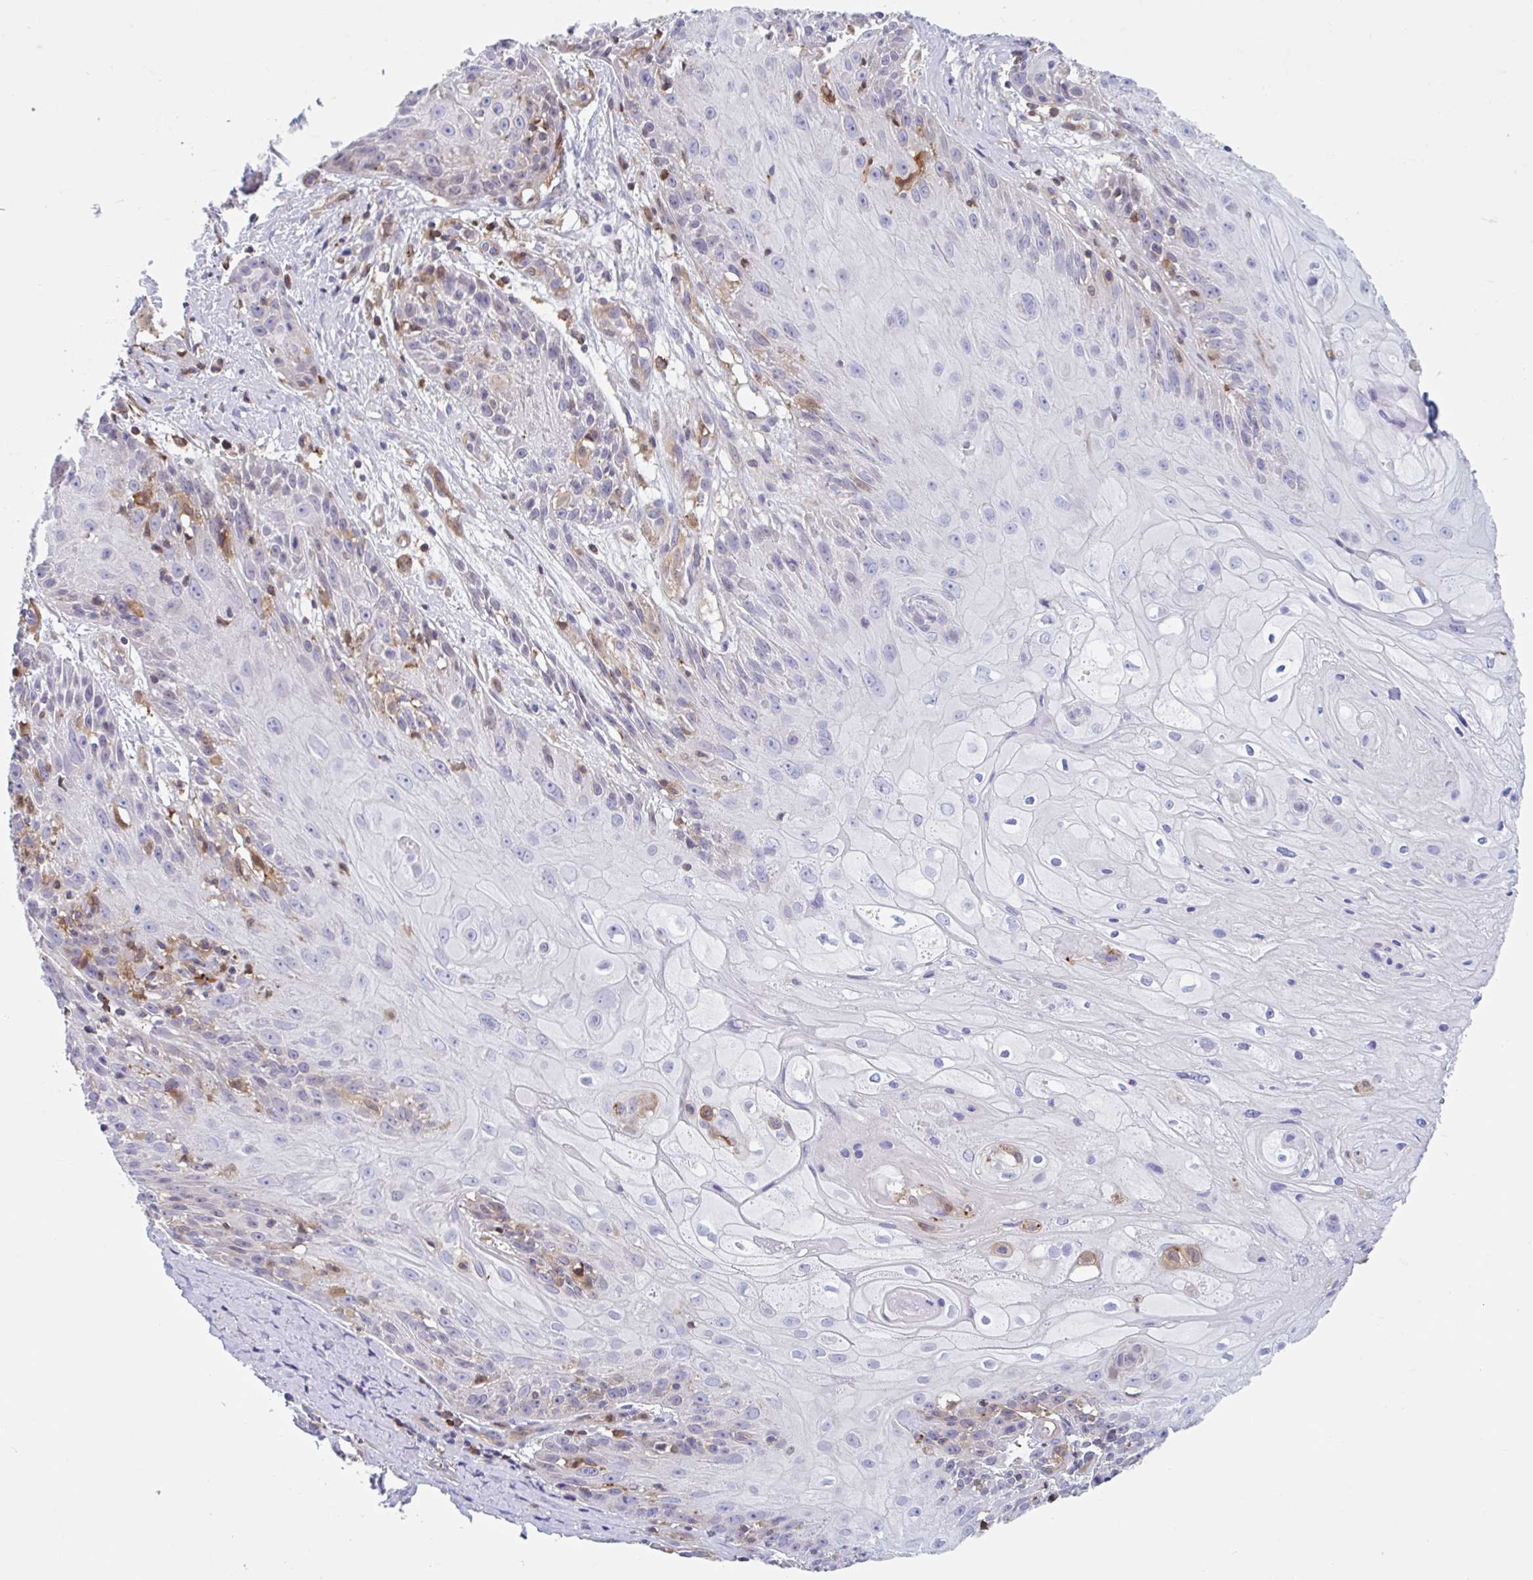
{"staining": {"intensity": "negative", "quantity": "none", "location": "none"}, "tissue": "skin cancer", "cell_type": "Tumor cells", "image_type": "cancer", "snomed": [{"axis": "morphology", "description": "Squamous cell carcinoma, NOS"}, {"axis": "topography", "description": "Skin"}, {"axis": "topography", "description": "Vulva"}], "caption": "This is an immunohistochemistry (IHC) photomicrograph of squamous cell carcinoma (skin). There is no expression in tumor cells.", "gene": "EFHD1", "patient": {"sex": "female", "age": 76}}